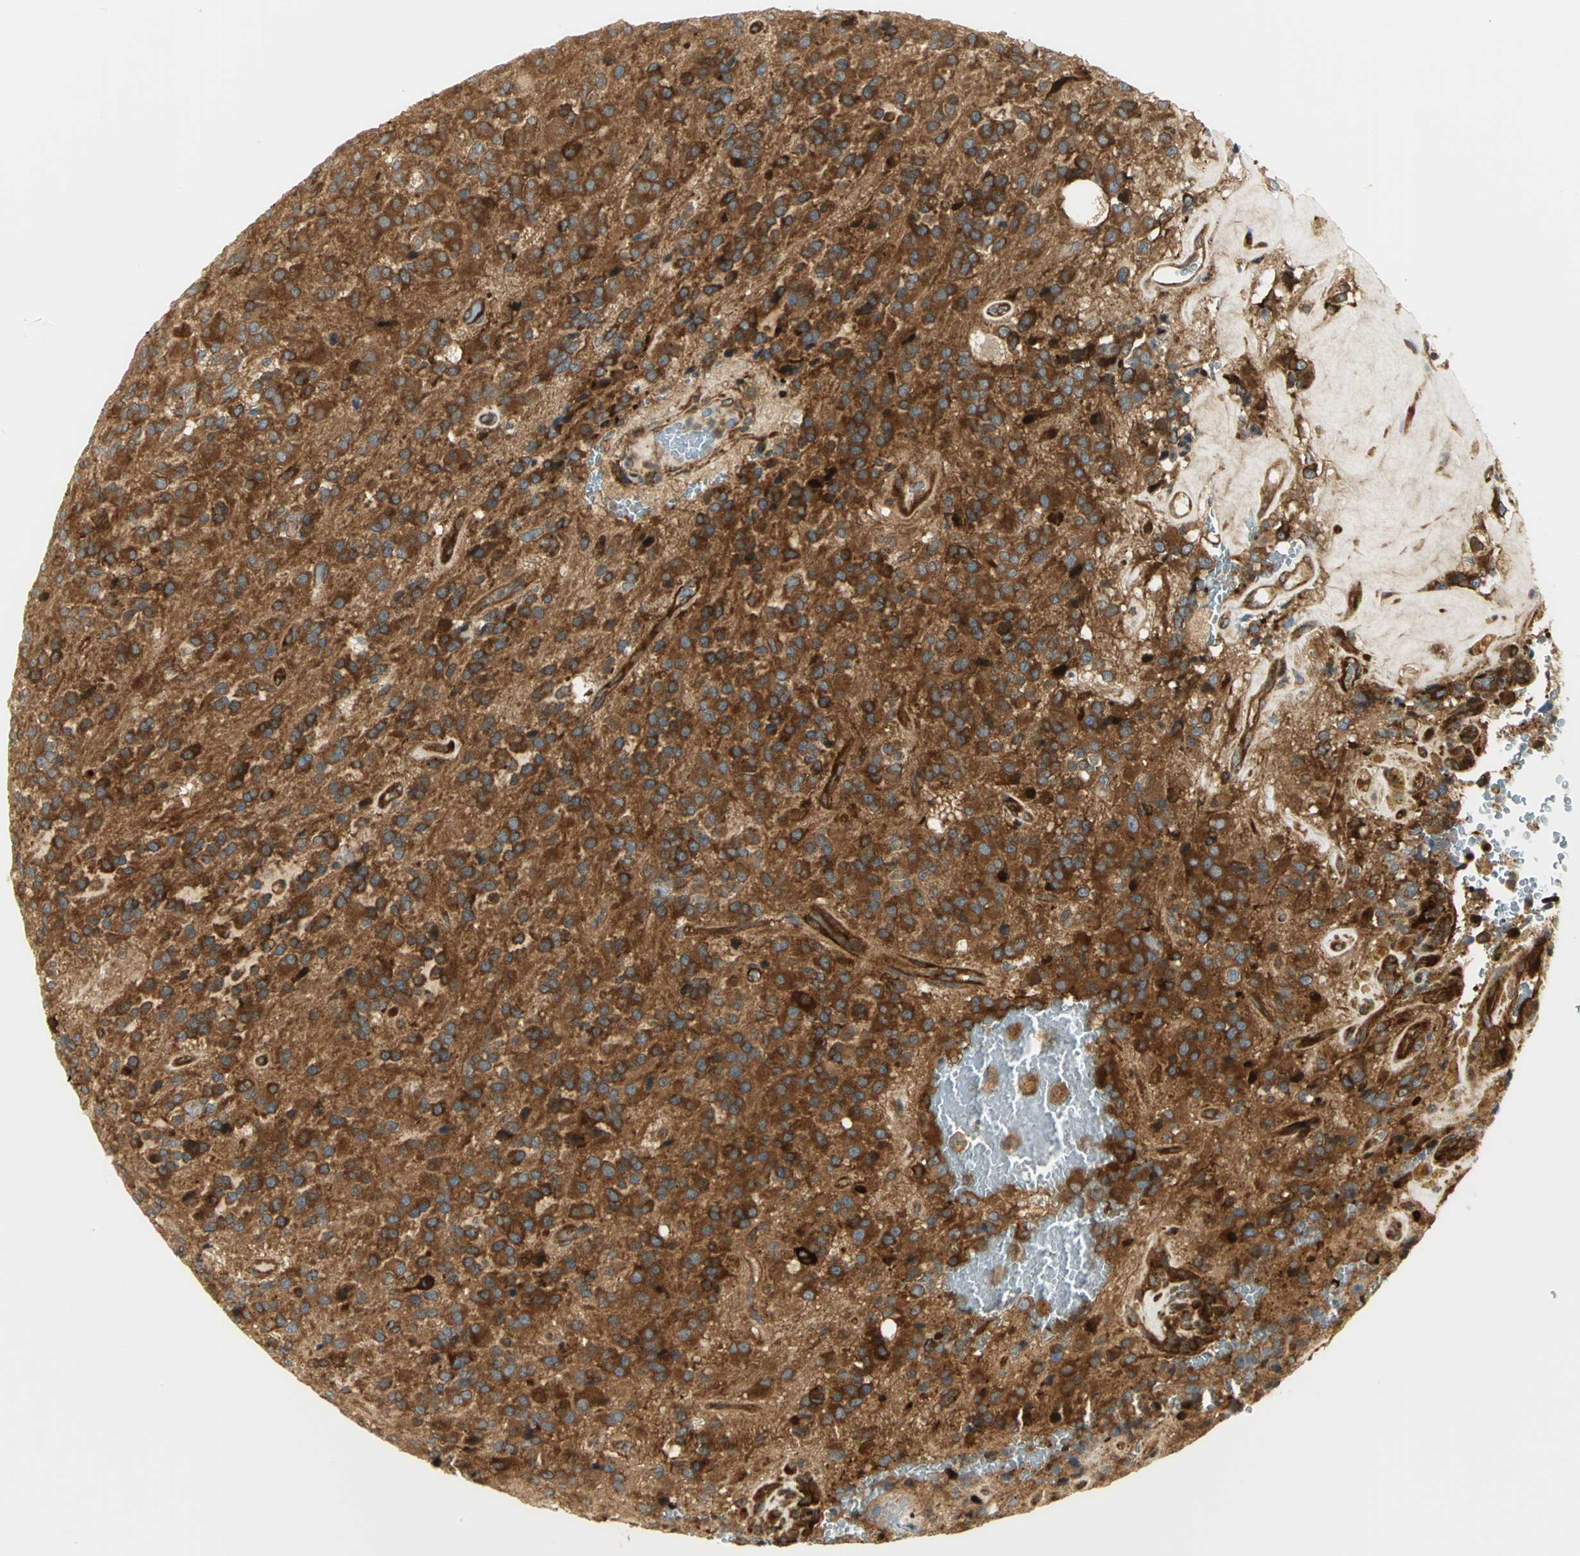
{"staining": {"intensity": "strong", "quantity": ">75%", "location": "cytoplasmic/membranous"}, "tissue": "glioma", "cell_type": "Tumor cells", "image_type": "cancer", "snomed": [{"axis": "morphology", "description": "Glioma, malignant, High grade"}, {"axis": "topography", "description": "pancreas cauda"}], "caption": "High-grade glioma (malignant) stained with a brown dye exhibits strong cytoplasmic/membranous positive staining in approximately >75% of tumor cells.", "gene": "EEA1", "patient": {"sex": "male", "age": 60}}